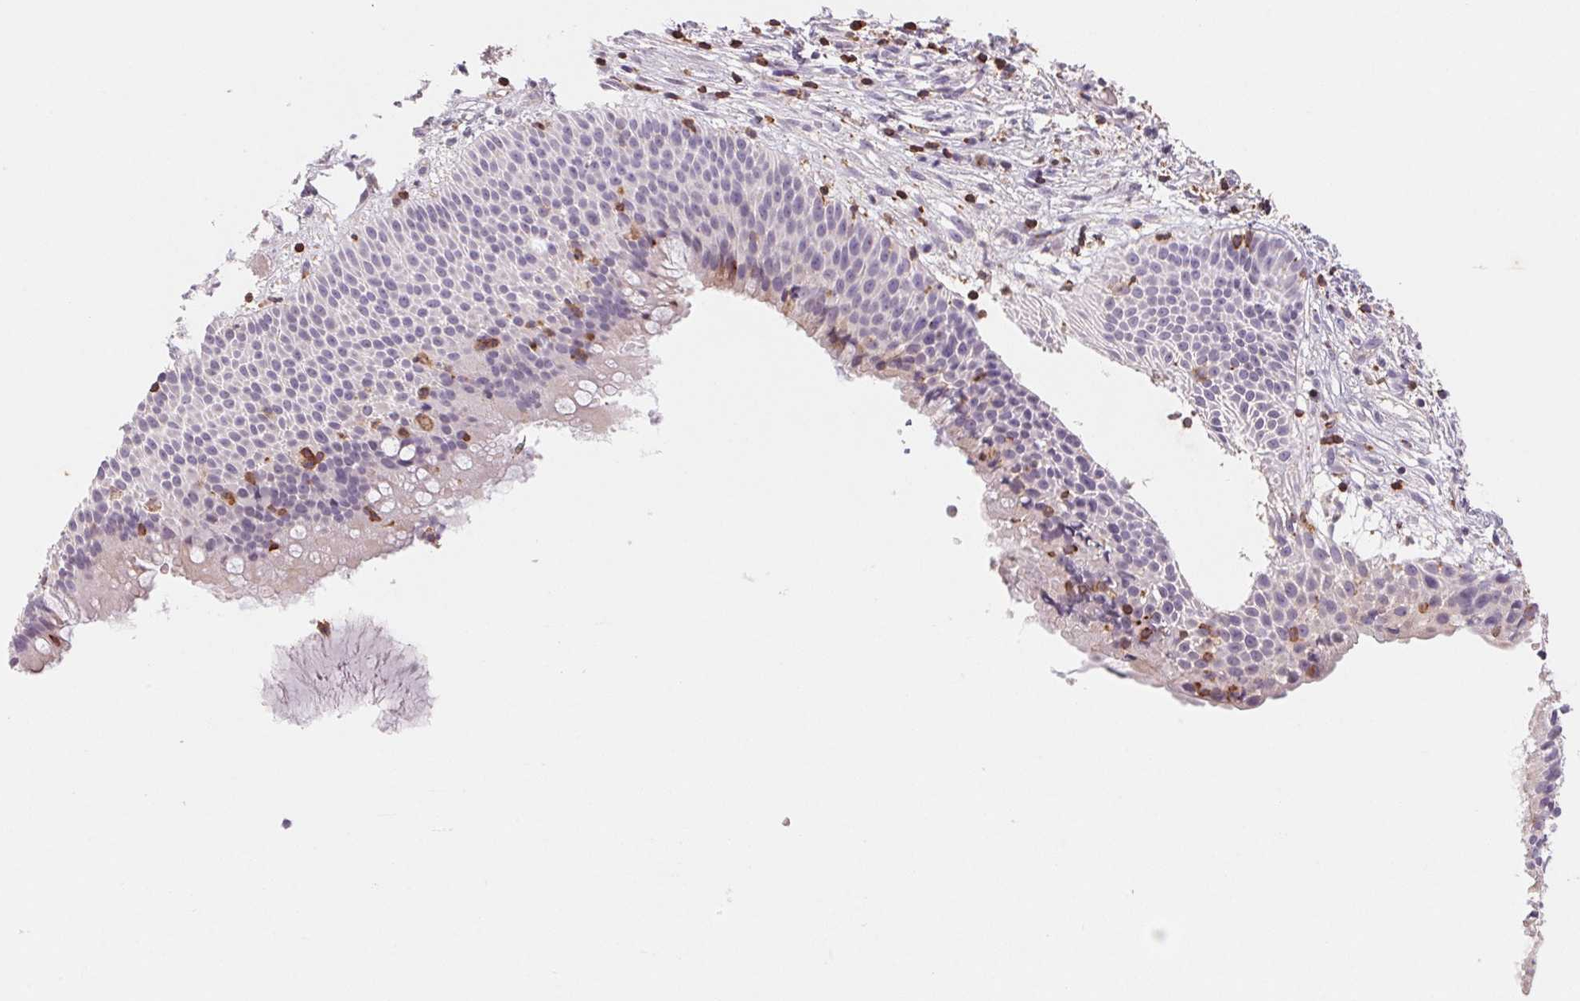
{"staining": {"intensity": "weak", "quantity": "<25%", "location": "cytoplasmic/membranous"}, "tissue": "nasopharynx", "cell_type": "Respiratory epithelial cells", "image_type": "normal", "snomed": [{"axis": "morphology", "description": "Normal tissue, NOS"}, {"axis": "topography", "description": "Nasopharynx"}], "caption": "The immunohistochemistry (IHC) micrograph has no significant staining in respiratory epithelial cells of nasopharynx. The staining is performed using DAB brown chromogen with nuclei counter-stained in using hematoxylin.", "gene": "KIF26A", "patient": {"sex": "male", "age": 67}}